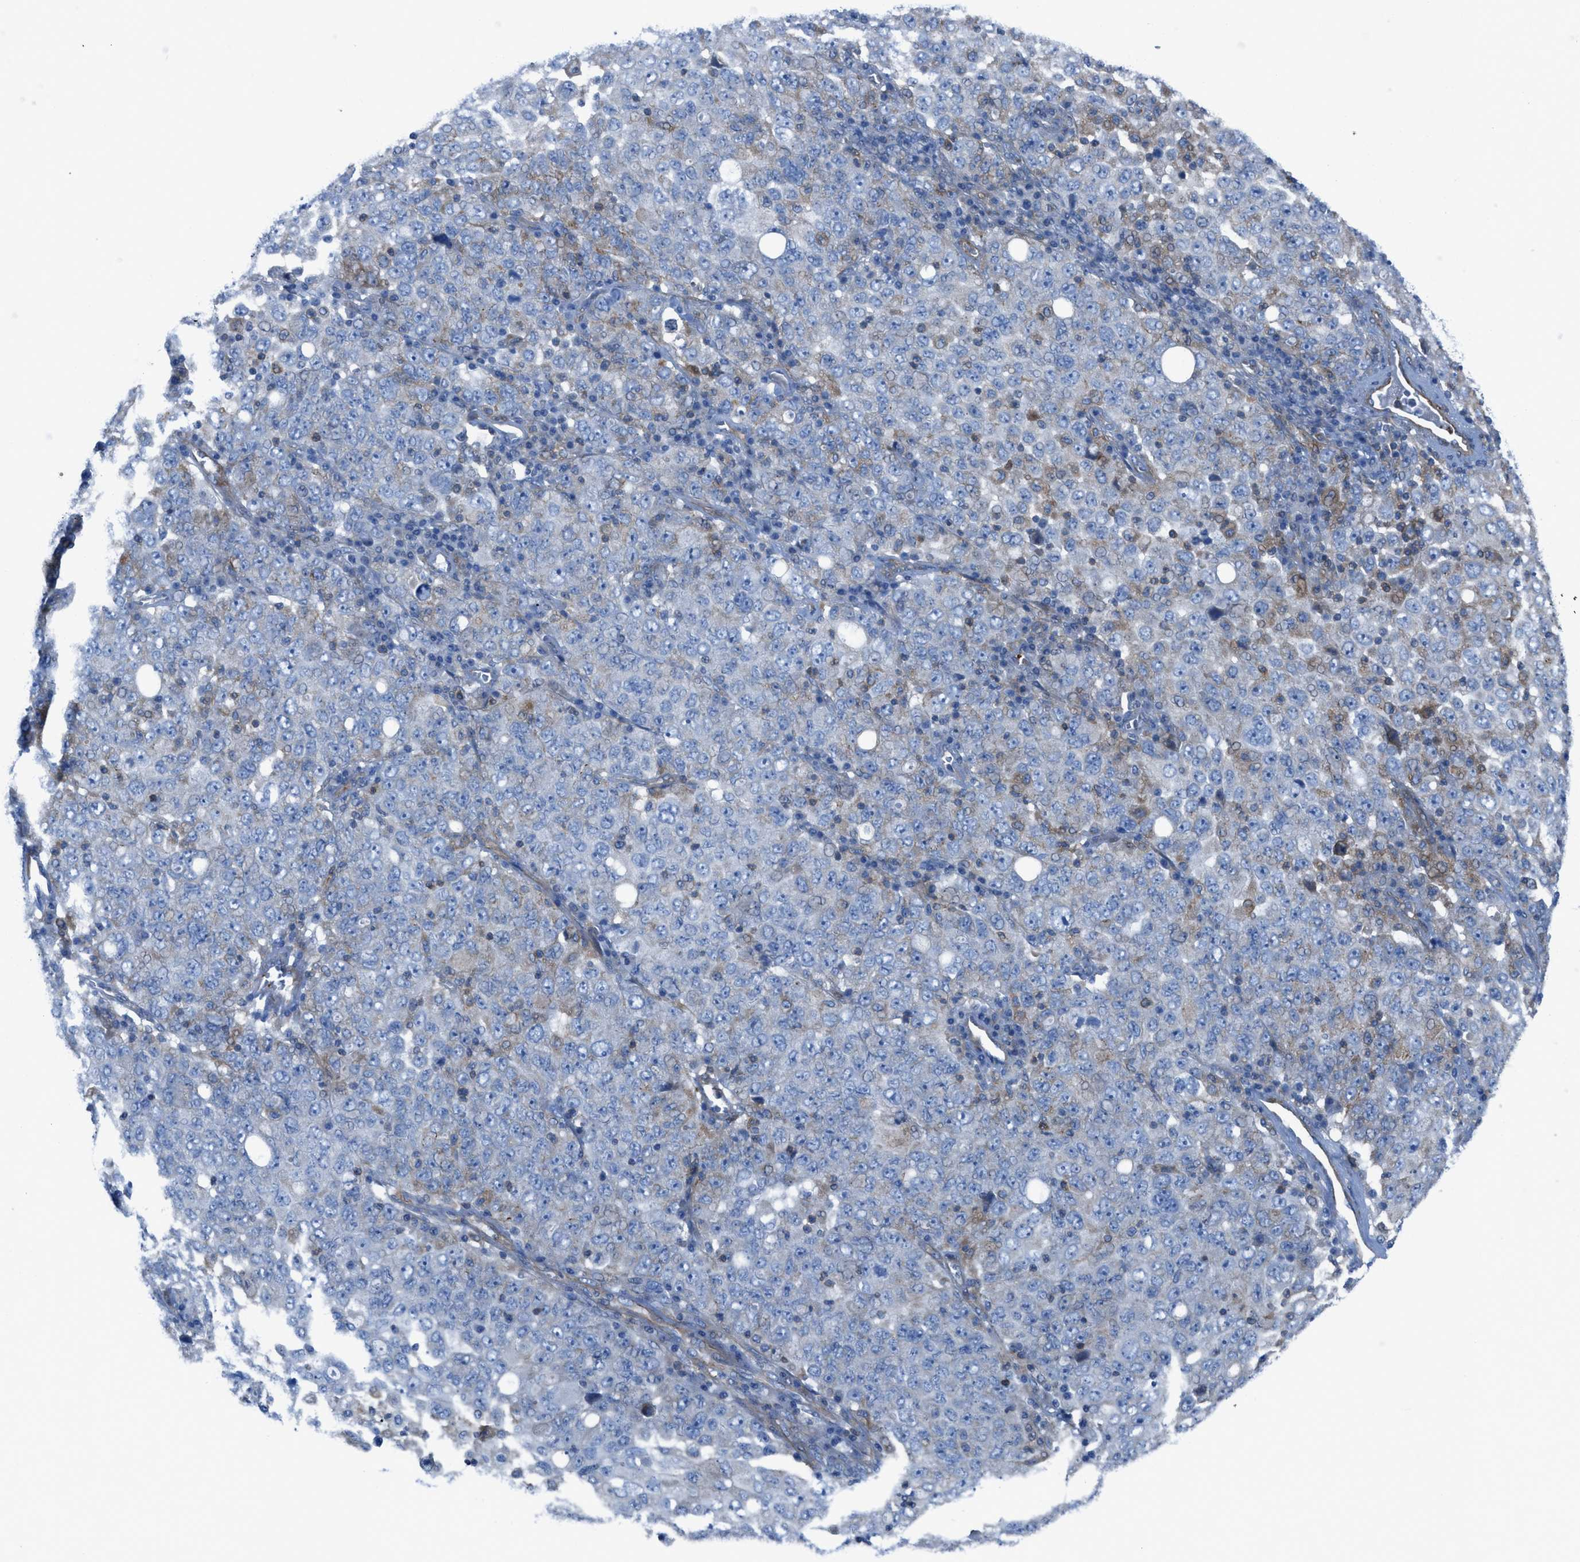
{"staining": {"intensity": "negative", "quantity": "none", "location": "none"}, "tissue": "ovarian cancer", "cell_type": "Tumor cells", "image_type": "cancer", "snomed": [{"axis": "morphology", "description": "Carcinoma, endometroid"}, {"axis": "topography", "description": "Ovary"}], "caption": "A high-resolution photomicrograph shows immunohistochemistry staining of endometroid carcinoma (ovarian), which demonstrates no significant staining in tumor cells.", "gene": "KCNH7", "patient": {"sex": "female", "age": 62}}